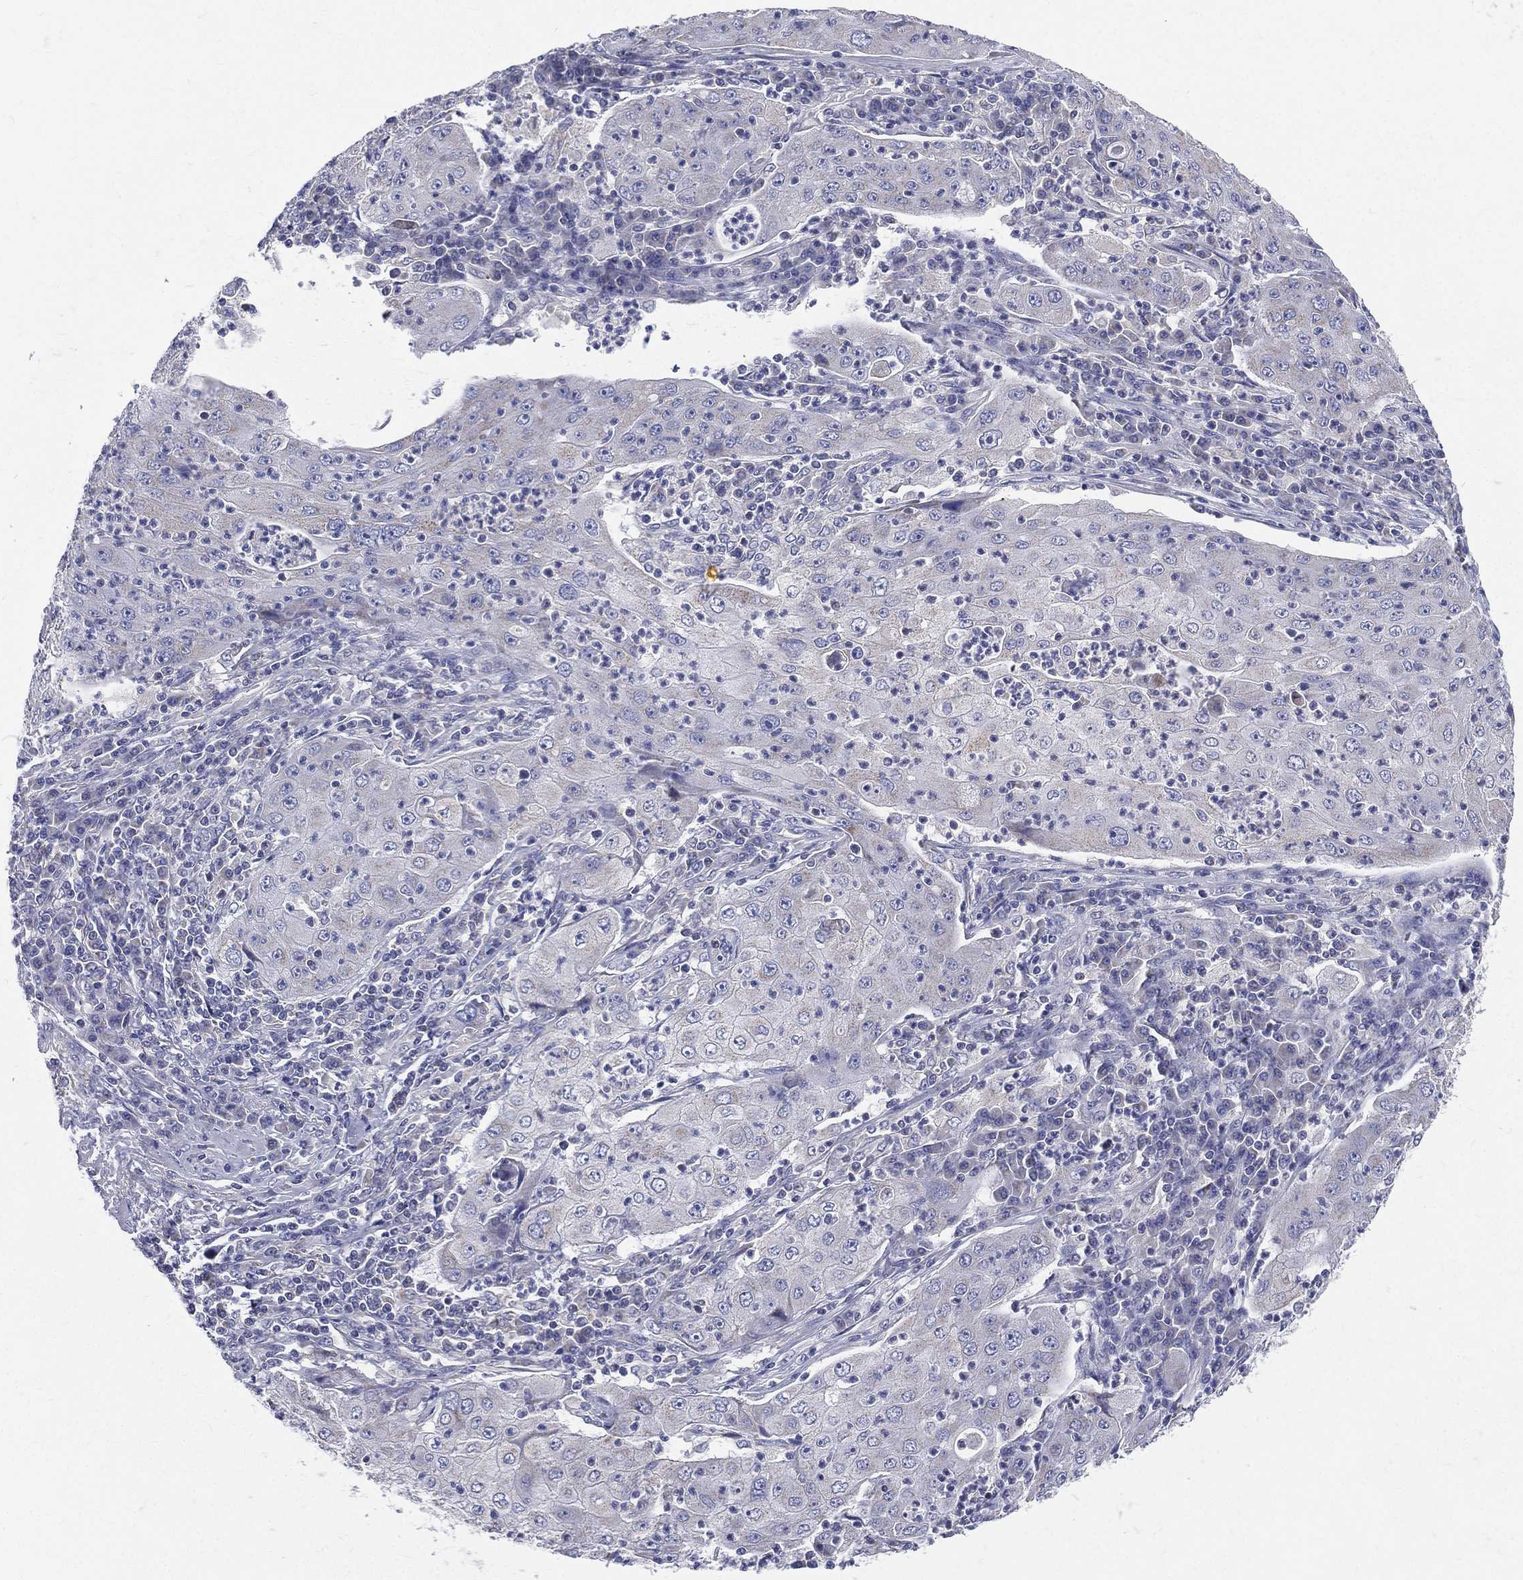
{"staining": {"intensity": "negative", "quantity": "none", "location": "none"}, "tissue": "lung cancer", "cell_type": "Tumor cells", "image_type": "cancer", "snomed": [{"axis": "morphology", "description": "Squamous cell carcinoma, NOS"}, {"axis": "topography", "description": "Lung"}], "caption": "IHC photomicrograph of squamous cell carcinoma (lung) stained for a protein (brown), which displays no staining in tumor cells.", "gene": "PWWP3A", "patient": {"sex": "female", "age": 59}}